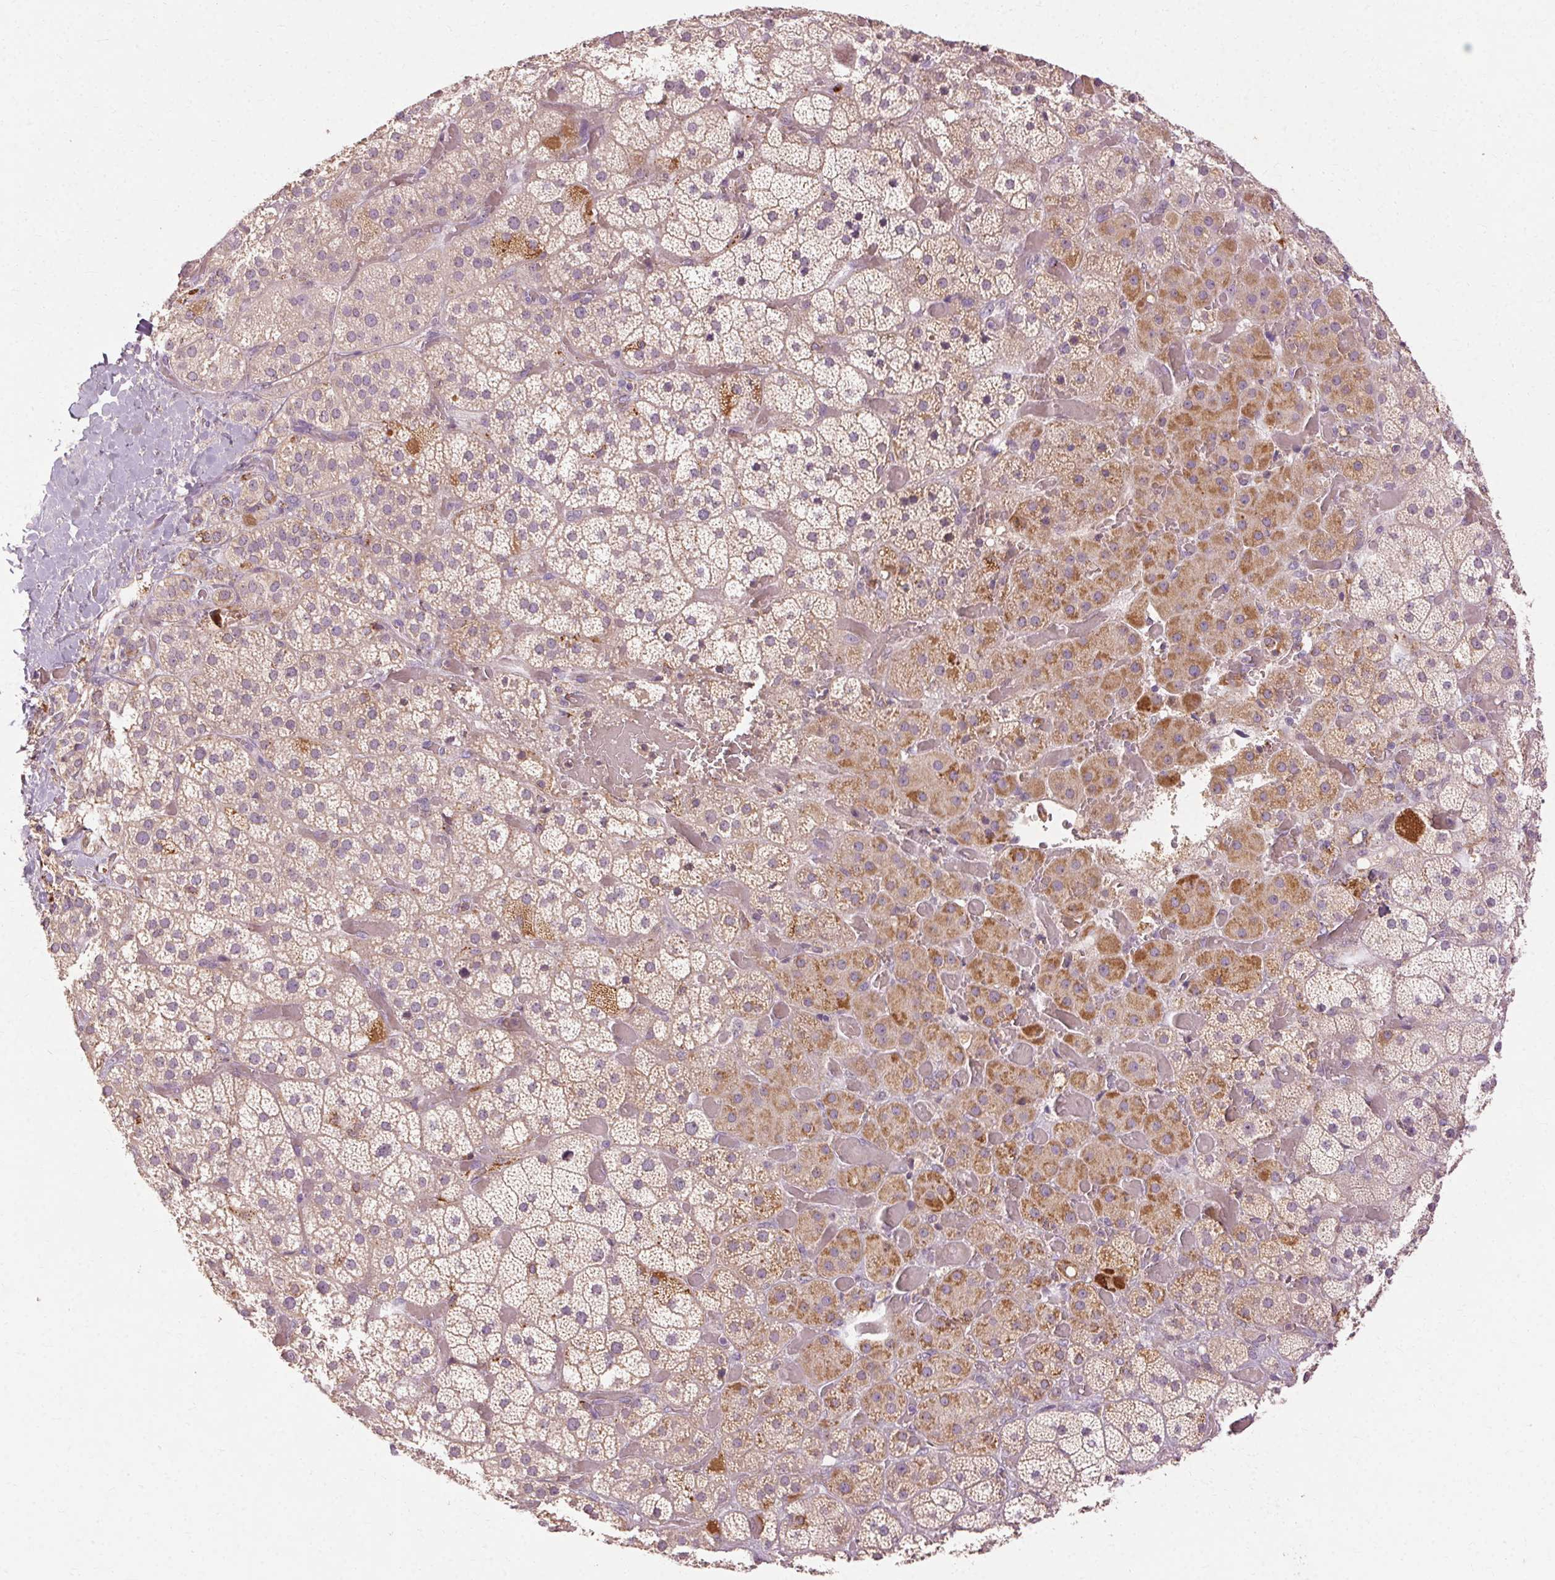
{"staining": {"intensity": "moderate", "quantity": "25%-75%", "location": "cytoplasmic/membranous"}, "tissue": "adrenal gland", "cell_type": "Glandular cells", "image_type": "normal", "snomed": [{"axis": "morphology", "description": "Normal tissue, NOS"}, {"axis": "topography", "description": "Adrenal gland"}], "caption": "High-power microscopy captured an IHC image of normal adrenal gland, revealing moderate cytoplasmic/membranous expression in about 25%-75% of glandular cells.", "gene": "REP15", "patient": {"sex": "male", "age": 57}}